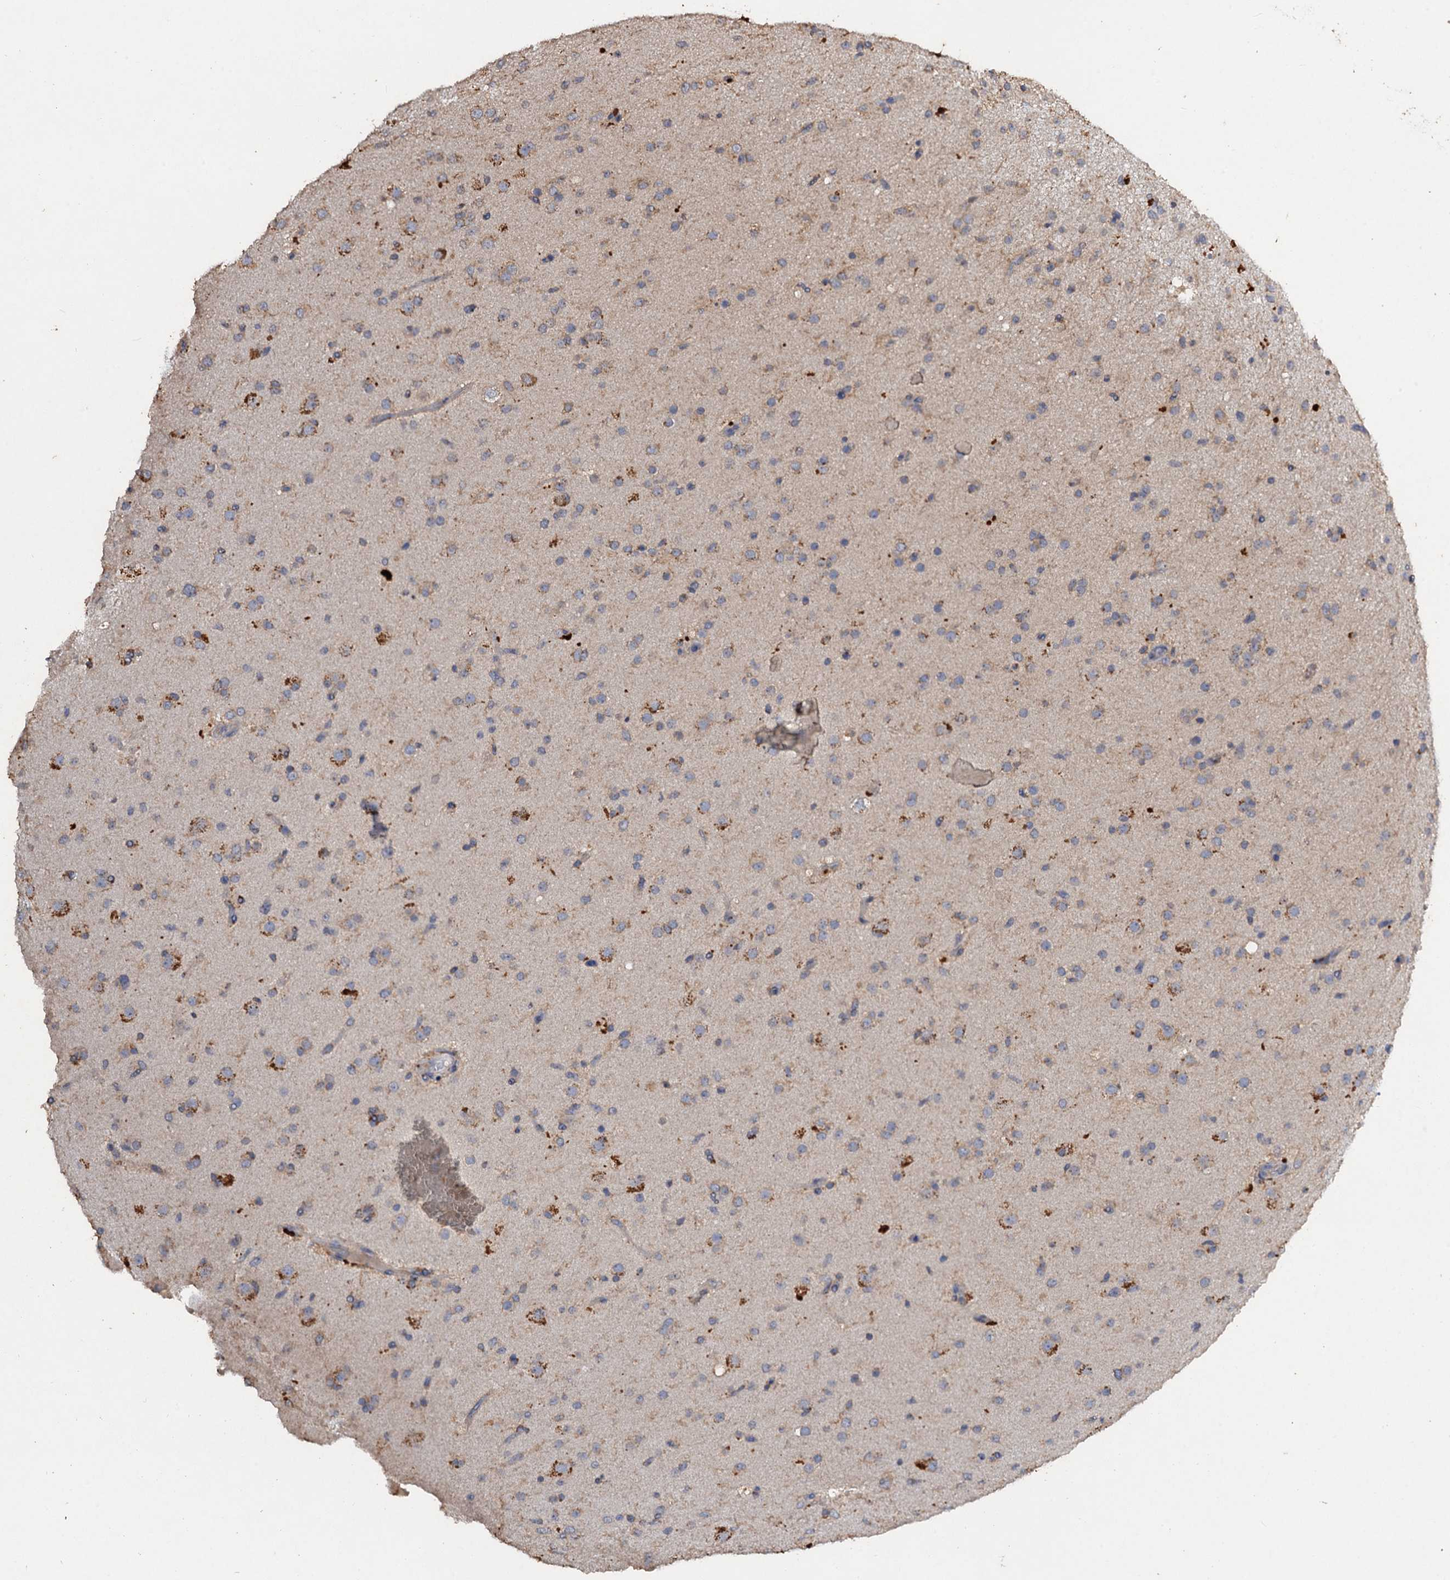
{"staining": {"intensity": "weak", "quantity": "<25%", "location": "cytoplasmic/membranous"}, "tissue": "glioma", "cell_type": "Tumor cells", "image_type": "cancer", "snomed": [{"axis": "morphology", "description": "Glioma, malignant, Low grade"}, {"axis": "topography", "description": "Brain"}], "caption": "This is an immunohistochemistry image of human low-grade glioma (malignant). There is no positivity in tumor cells.", "gene": "SCUBE3", "patient": {"sex": "male", "age": 65}}